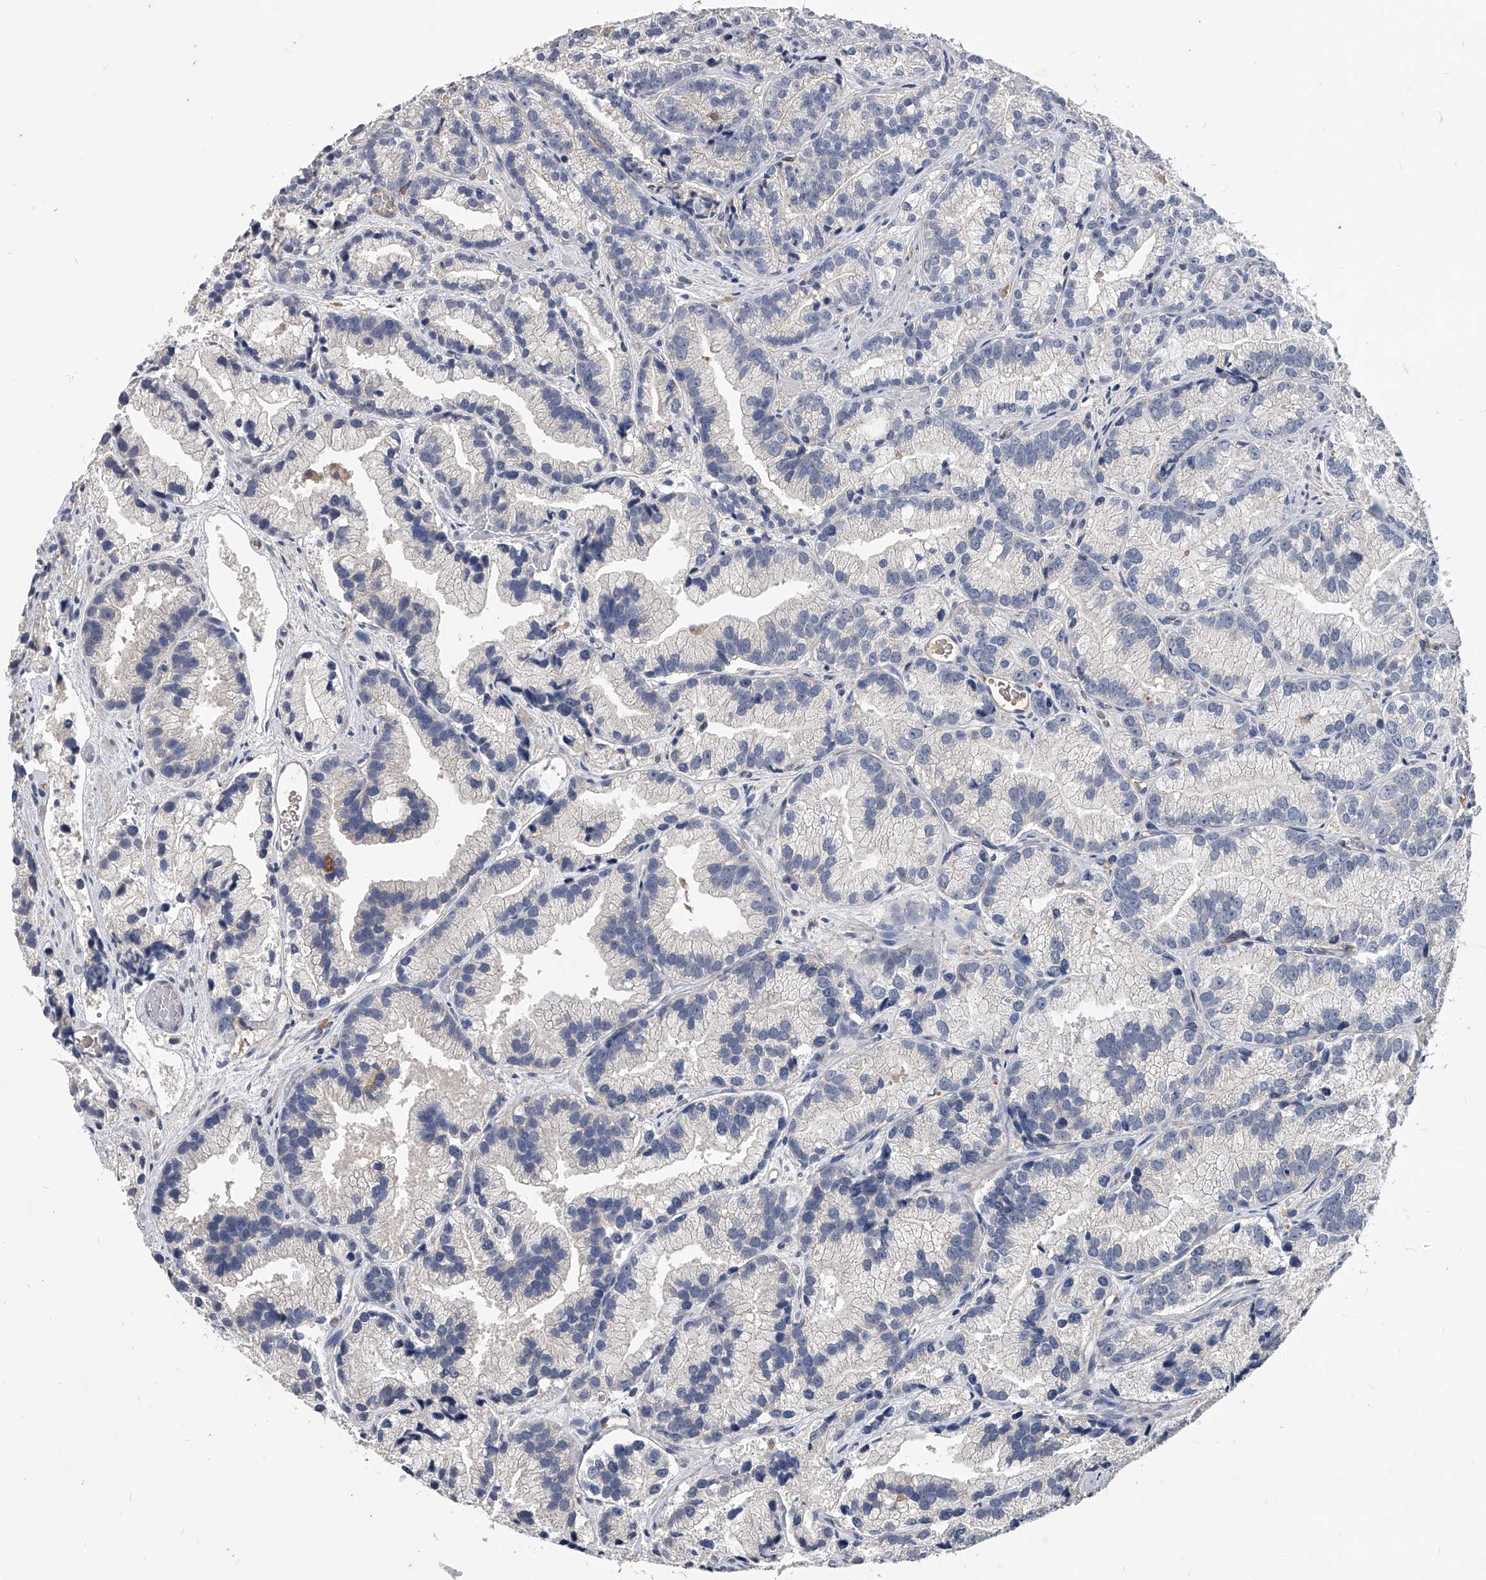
{"staining": {"intensity": "negative", "quantity": "none", "location": "none"}, "tissue": "prostate cancer", "cell_type": "Tumor cells", "image_type": "cancer", "snomed": [{"axis": "morphology", "description": "Adenocarcinoma, Low grade"}, {"axis": "topography", "description": "Prostate"}], "caption": "Human prostate cancer stained for a protein using immunohistochemistry (IHC) demonstrates no expression in tumor cells.", "gene": "HOMER3", "patient": {"sex": "male", "age": 89}}